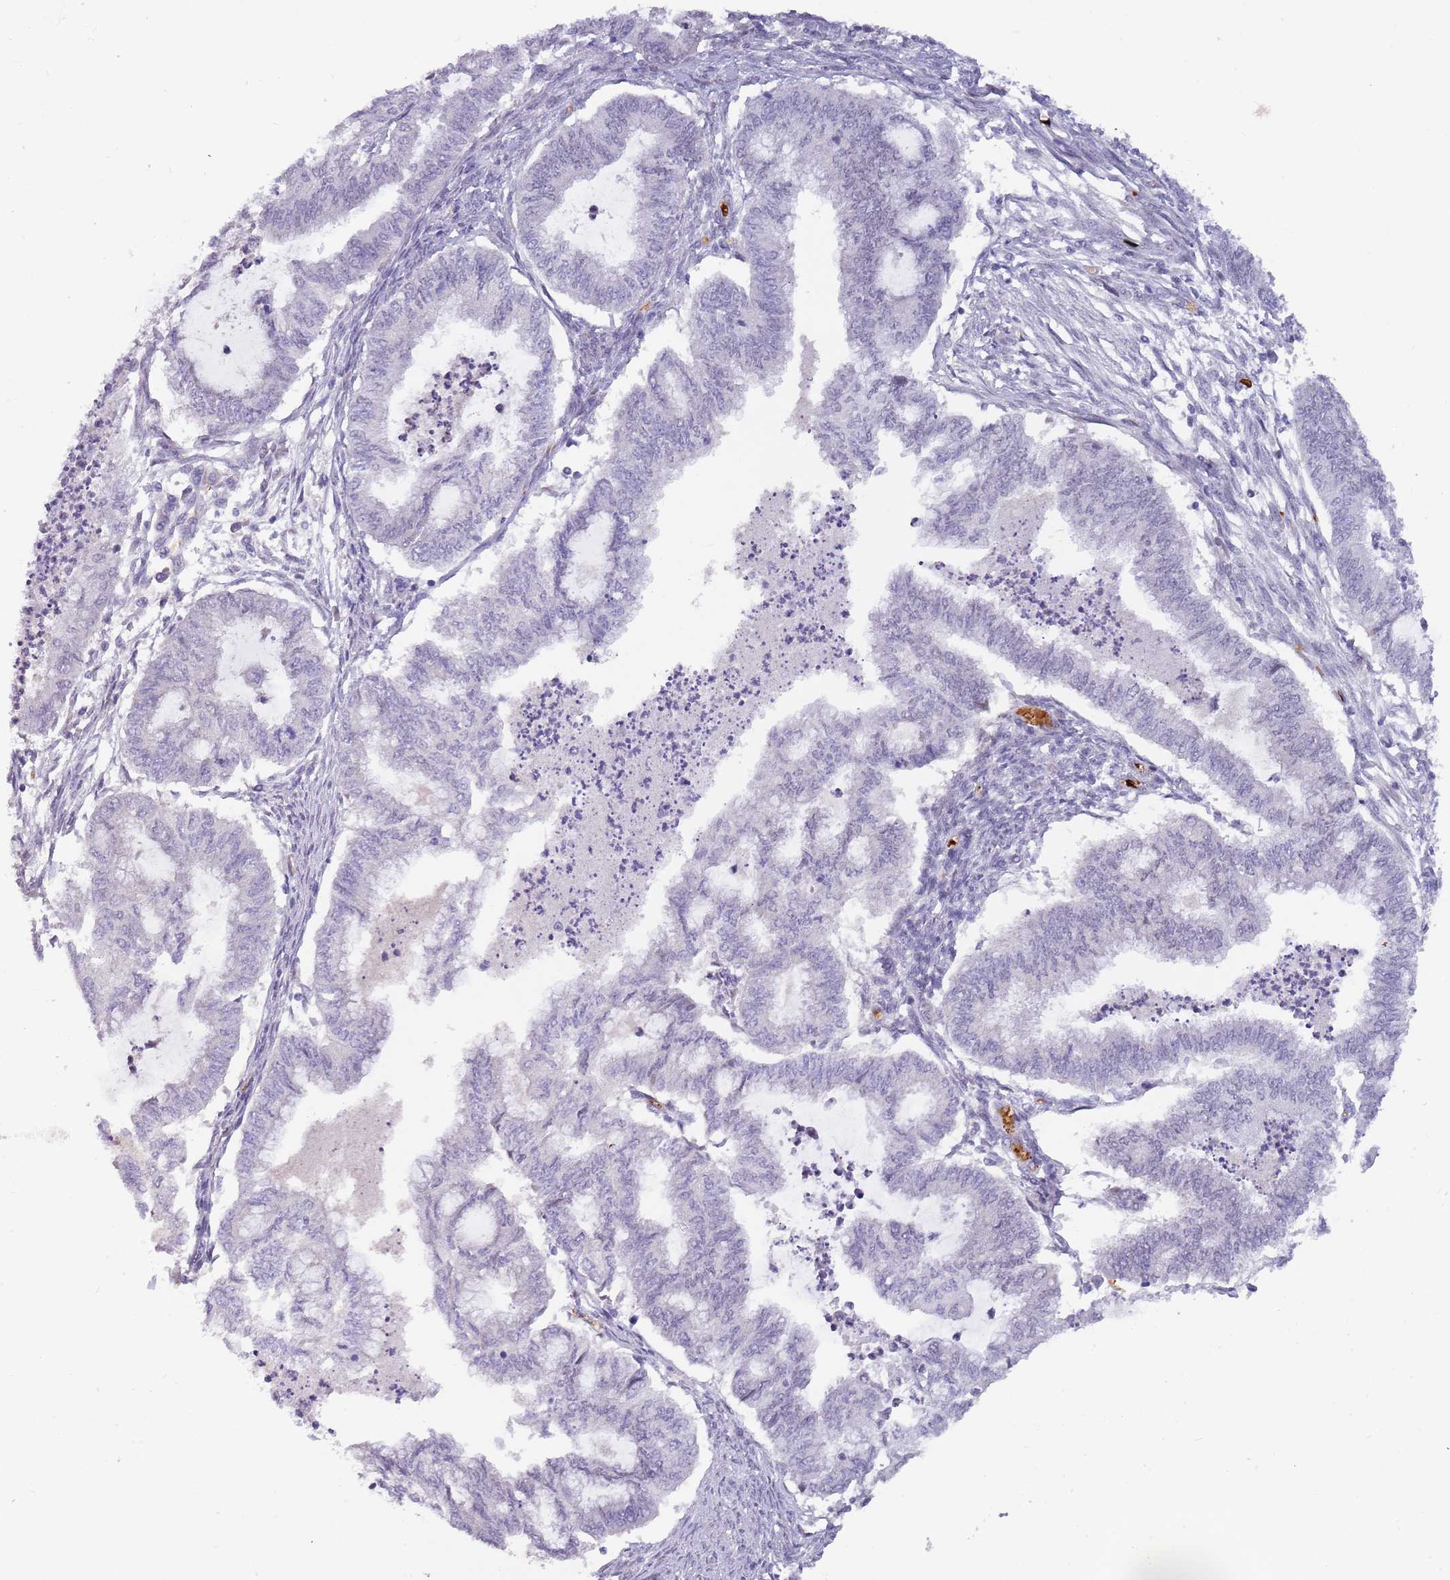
{"staining": {"intensity": "negative", "quantity": "none", "location": "none"}, "tissue": "endometrial cancer", "cell_type": "Tumor cells", "image_type": "cancer", "snomed": [{"axis": "morphology", "description": "Adenocarcinoma, NOS"}, {"axis": "topography", "description": "Endometrium"}], "caption": "IHC photomicrograph of endometrial adenocarcinoma stained for a protein (brown), which exhibits no positivity in tumor cells.", "gene": "LYPD6B", "patient": {"sex": "female", "age": 79}}